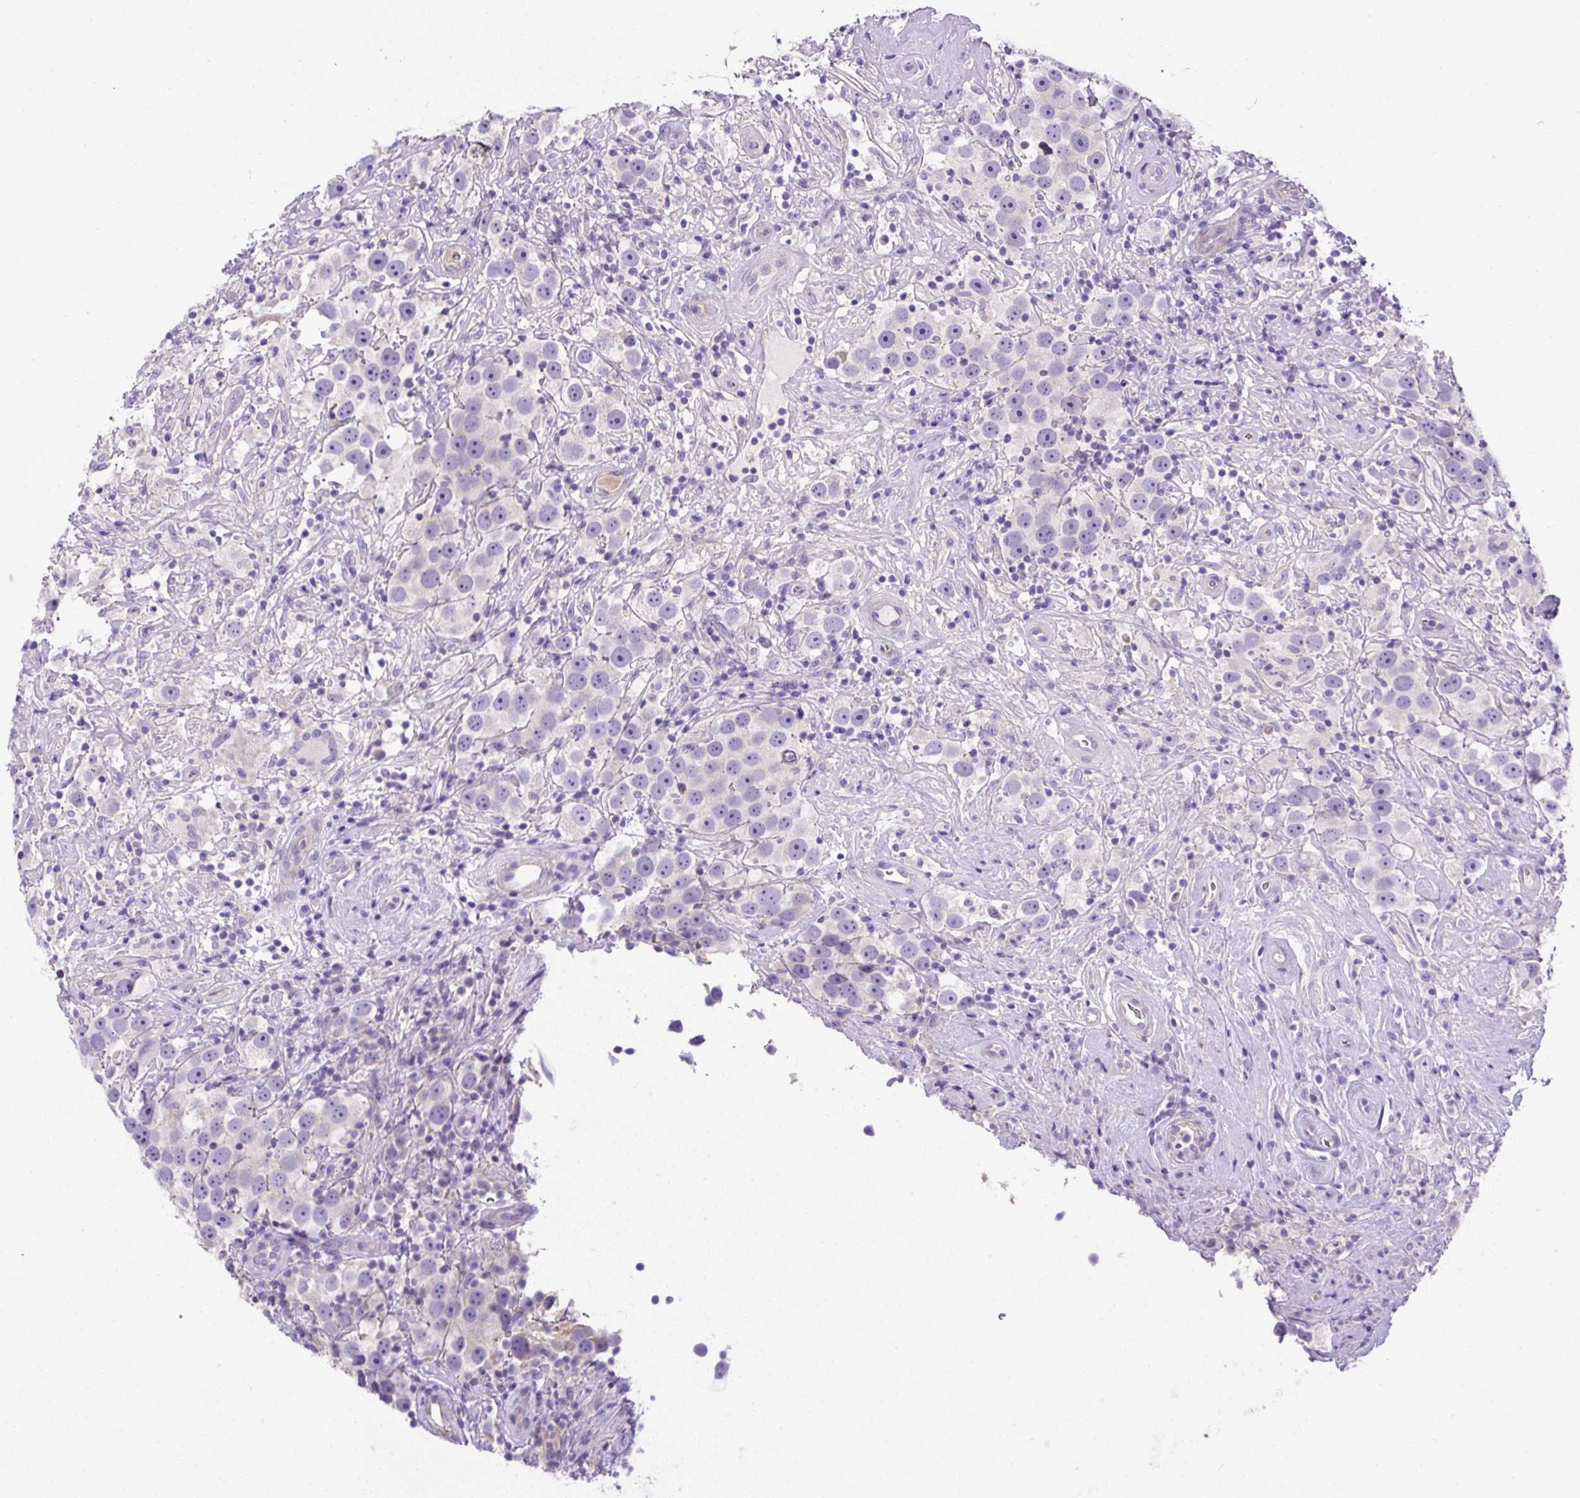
{"staining": {"intensity": "negative", "quantity": "none", "location": "none"}, "tissue": "testis cancer", "cell_type": "Tumor cells", "image_type": "cancer", "snomed": [{"axis": "morphology", "description": "Seminoma, NOS"}, {"axis": "topography", "description": "Testis"}], "caption": "A histopathology image of human testis cancer is negative for staining in tumor cells.", "gene": "NPTN", "patient": {"sex": "male", "age": 49}}